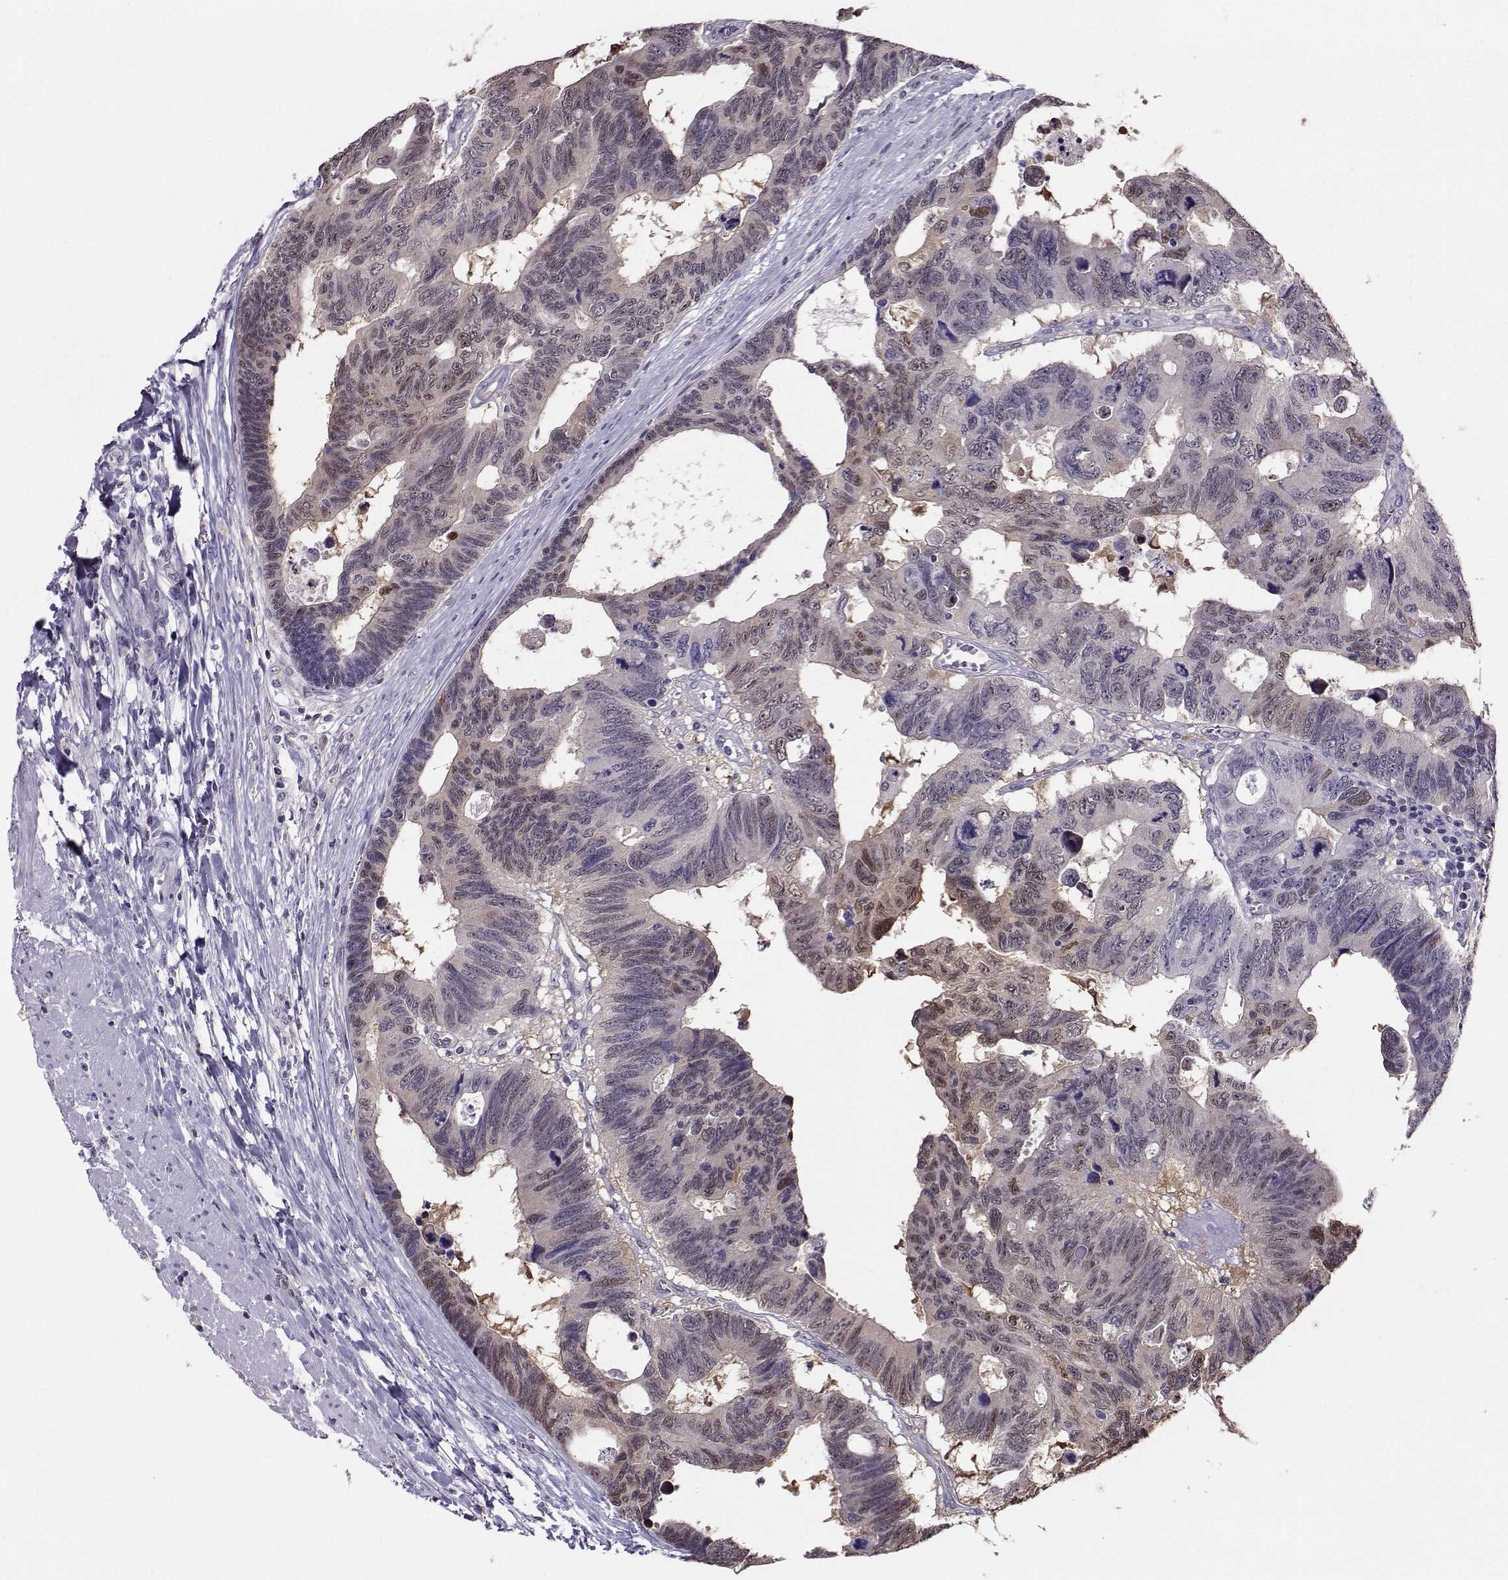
{"staining": {"intensity": "negative", "quantity": "none", "location": "none"}, "tissue": "colorectal cancer", "cell_type": "Tumor cells", "image_type": "cancer", "snomed": [{"axis": "morphology", "description": "Adenocarcinoma, NOS"}, {"axis": "topography", "description": "Colon"}], "caption": "IHC image of human adenocarcinoma (colorectal) stained for a protein (brown), which exhibits no expression in tumor cells.", "gene": "PGK1", "patient": {"sex": "female", "age": 77}}